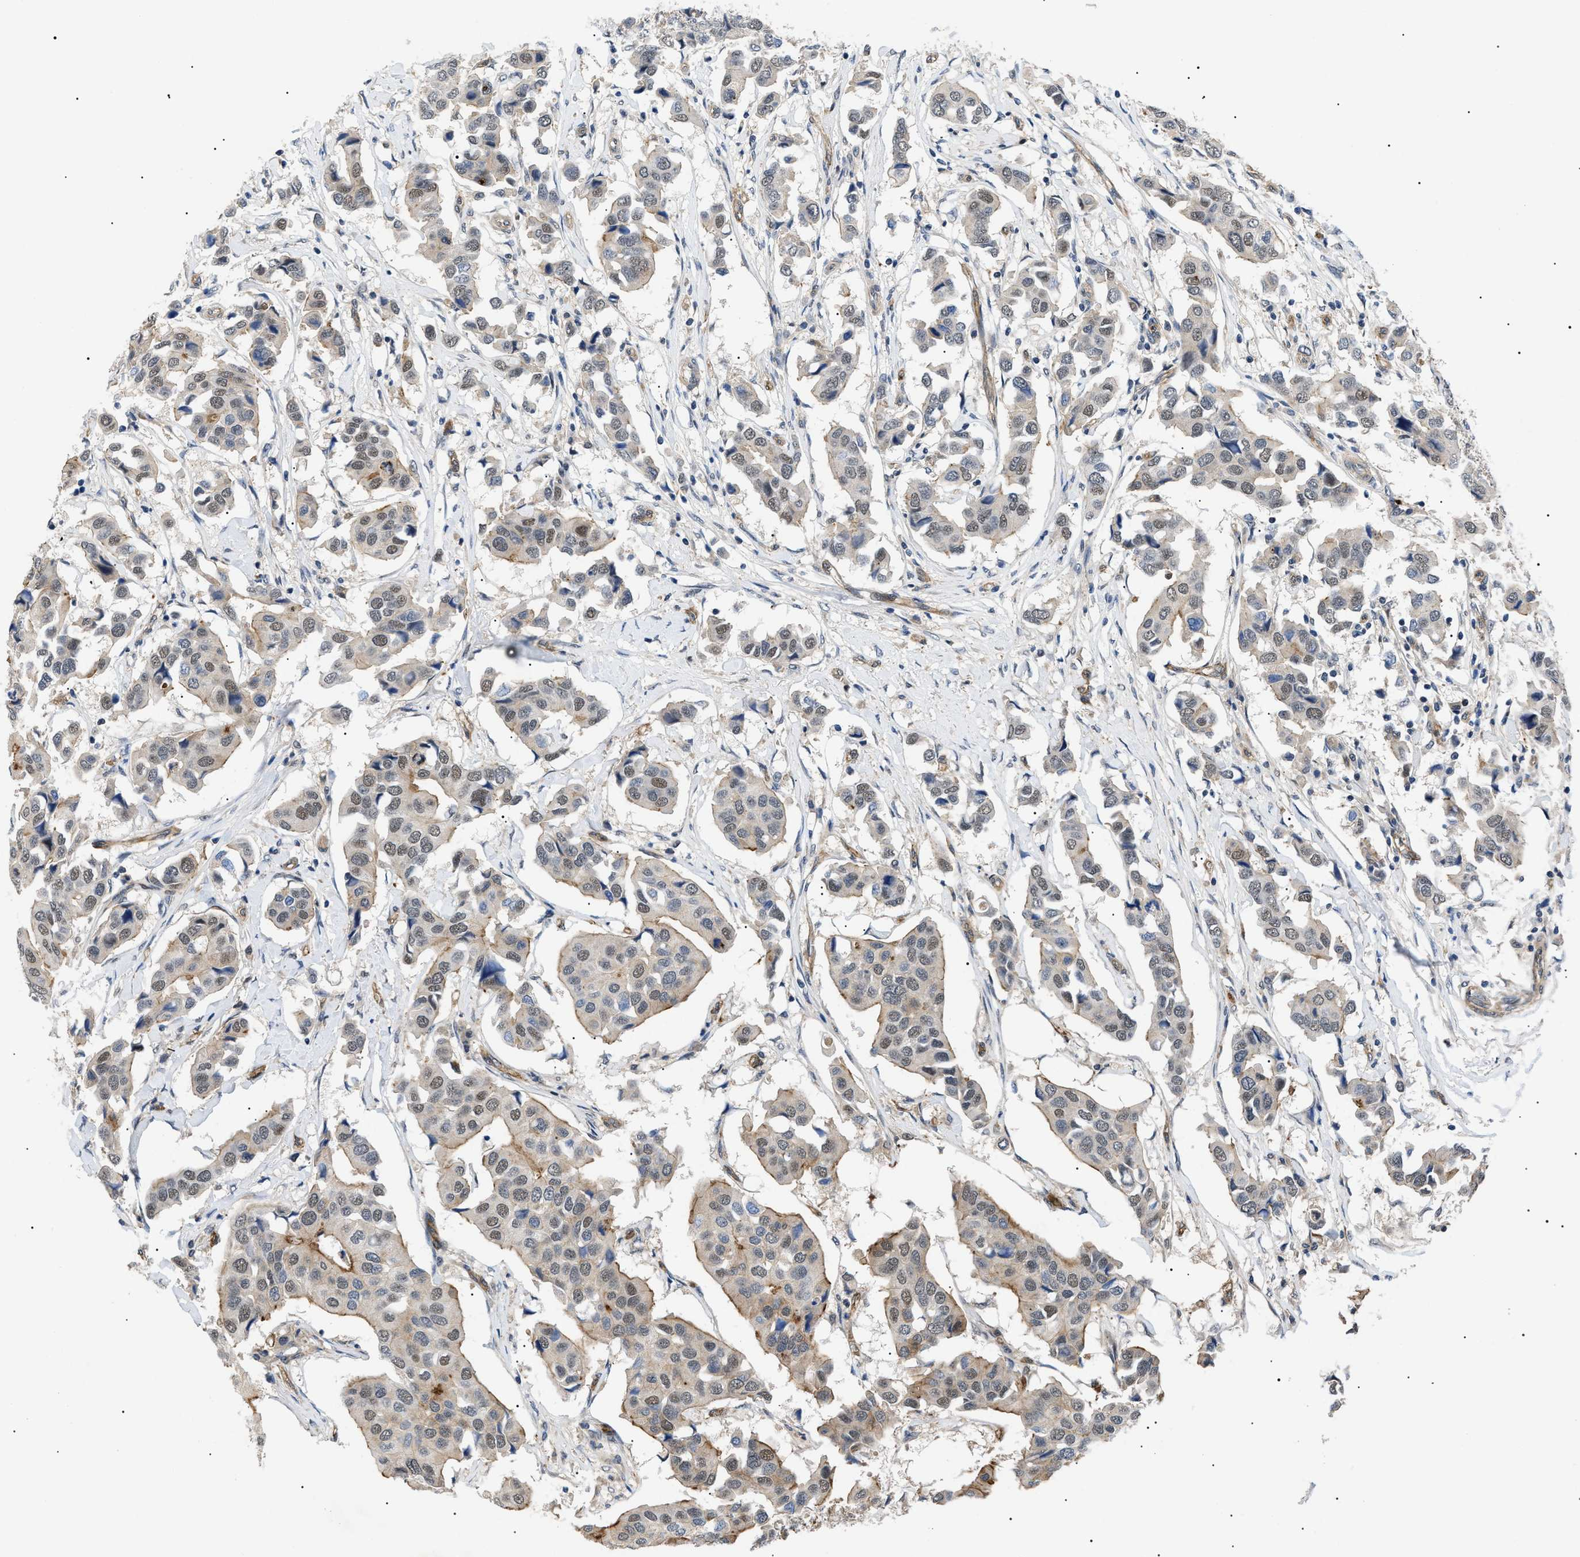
{"staining": {"intensity": "weak", "quantity": "25%-75%", "location": "cytoplasmic/membranous,nuclear"}, "tissue": "breast cancer", "cell_type": "Tumor cells", "image_type": "cancer", "snomed": [{"axis": "morphology", "description": "Duct carcinoma"}, {"axis": "topography", "description": "Breast"}], "caption": "Protein staining of breast cancer (invasive ductal carcinoma) tissue displays weak cytoplasmic/membranous and nuclear positivity in approximately 25%-75% of tumor cells.", "gene": "CRCP", "patient": {"sex": "female", "age": 80}}